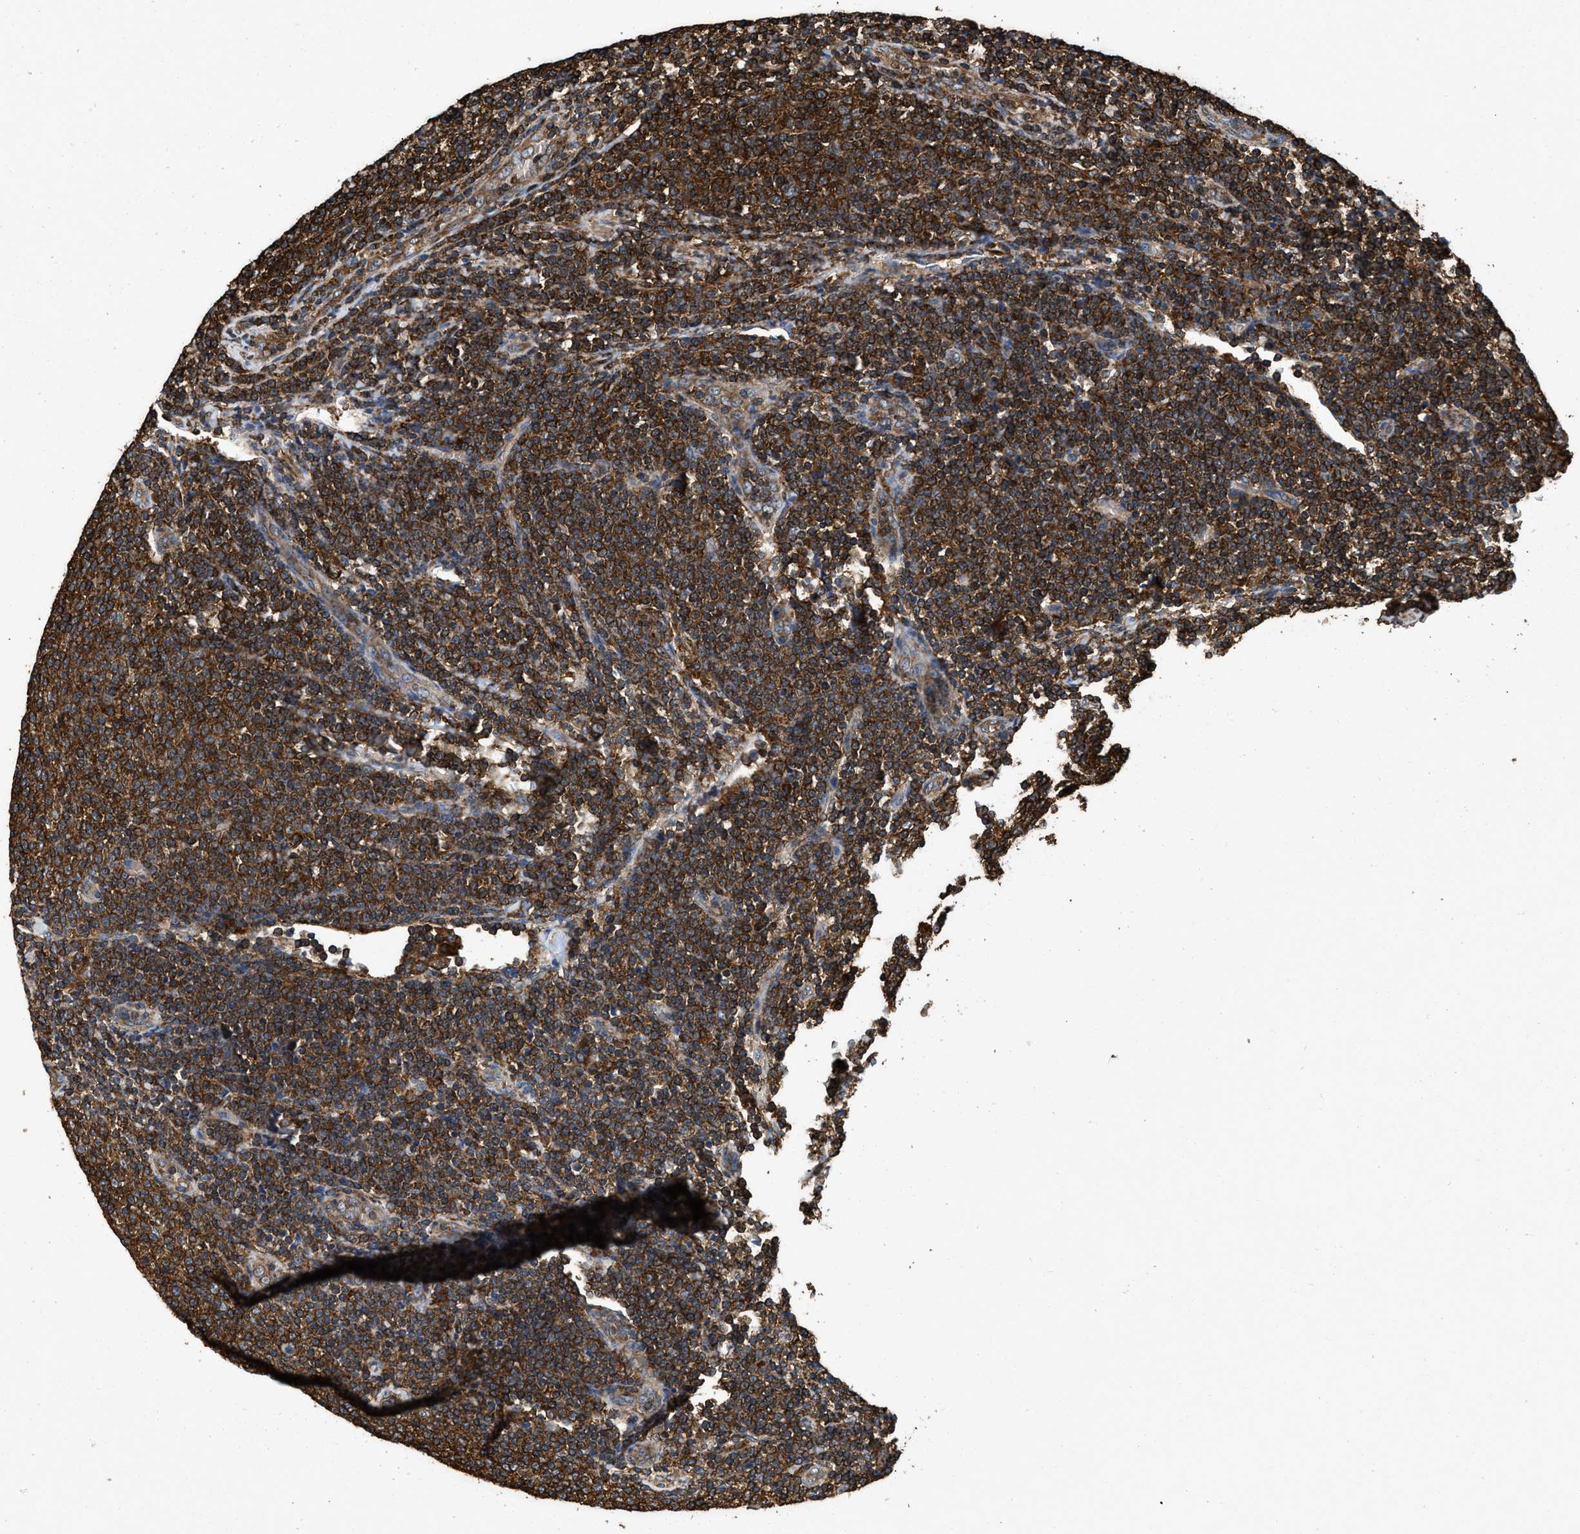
{"staining": {"intensity": "strong", "quantity": ">75%", "location": "cytoplasmic/membranous"}, "tissue": "lymphoma", "cell_type": "Tumor cells", "image_type": "cancer", "snomed": [{"axis": "morphology", "description": "Malignant lymphoma, non-Hodgkin's type, Low grade"}, {"axis": "topography", "description": "Lymph node"}], "caption": "The photomicrograph demonstrates immunohistochemical staining of malignant lymphoma, non-Hodgkin's type (low-grade). There is strong cytoplasmic/membranous staining is seen in approximately >75% of tumor cells. (brown staining indicates protein expression, while blue staining denotes nuclei).", "gene": "LINGO2", "patient": {"sex": "male", "age": 66}}